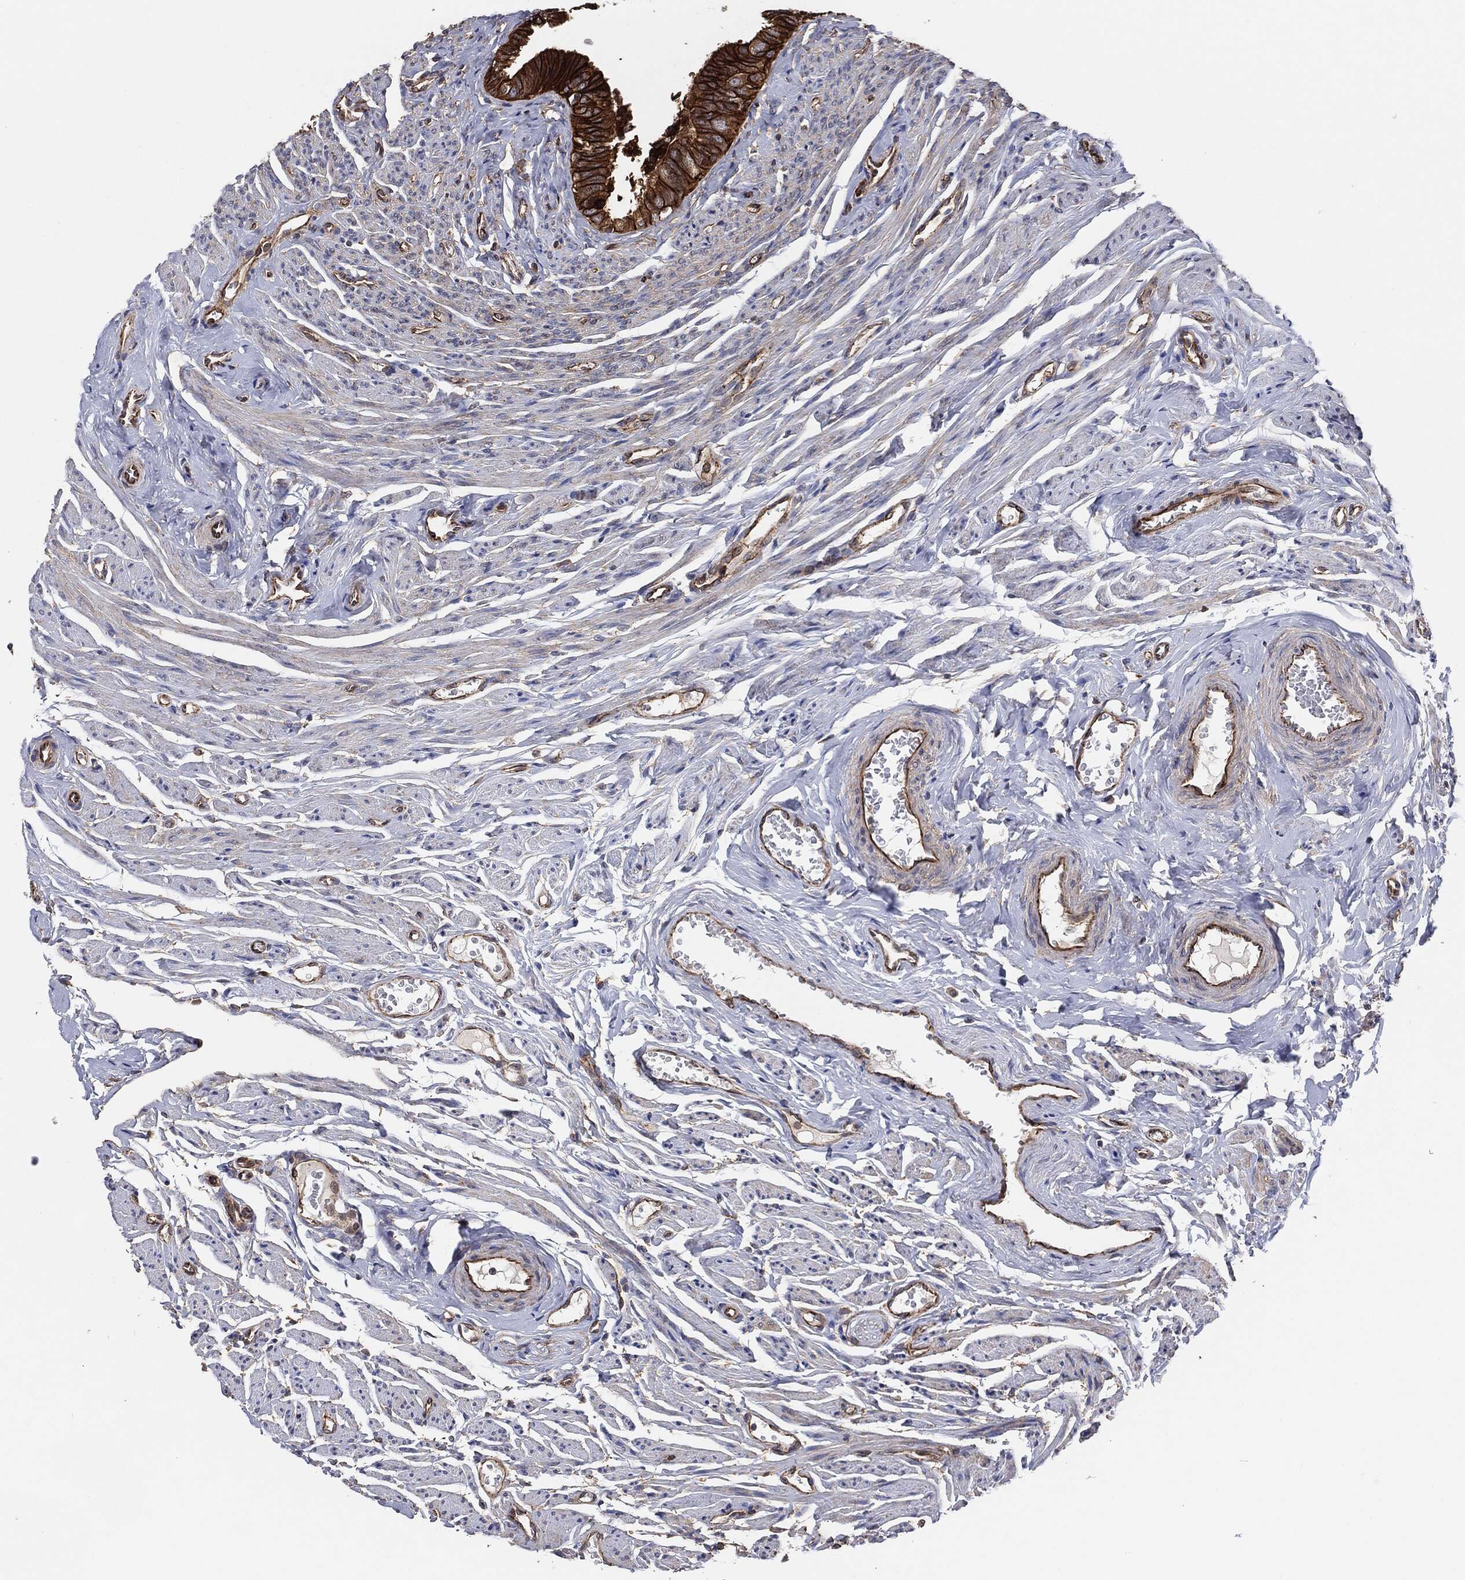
{"staining": {"intensity": "strong", "quantity": ">75%", "location": "cytoplasmic/membranous"}, "tissue": "fallopian tube", "cell_type": "Glandular cells", "image_type": "normal", "snomed": [{"axis": "morphology", "description": "Normal tissue, NOS"}, {"axis": "topography", "description": "Fallopian tube"}], "caption": "Immunohistochemistry image of normal fallopian tube: fallopian tube stained using immunohistochemistry (IHC) displays high levels of strong protein expression localized specifically in the cytoplasmic/membranous of glandular cells, appearing as a cytoplasmic/membranous brown color.", "gene": "CTNNA1", "patient": {"sex": "female", "age": 54}}